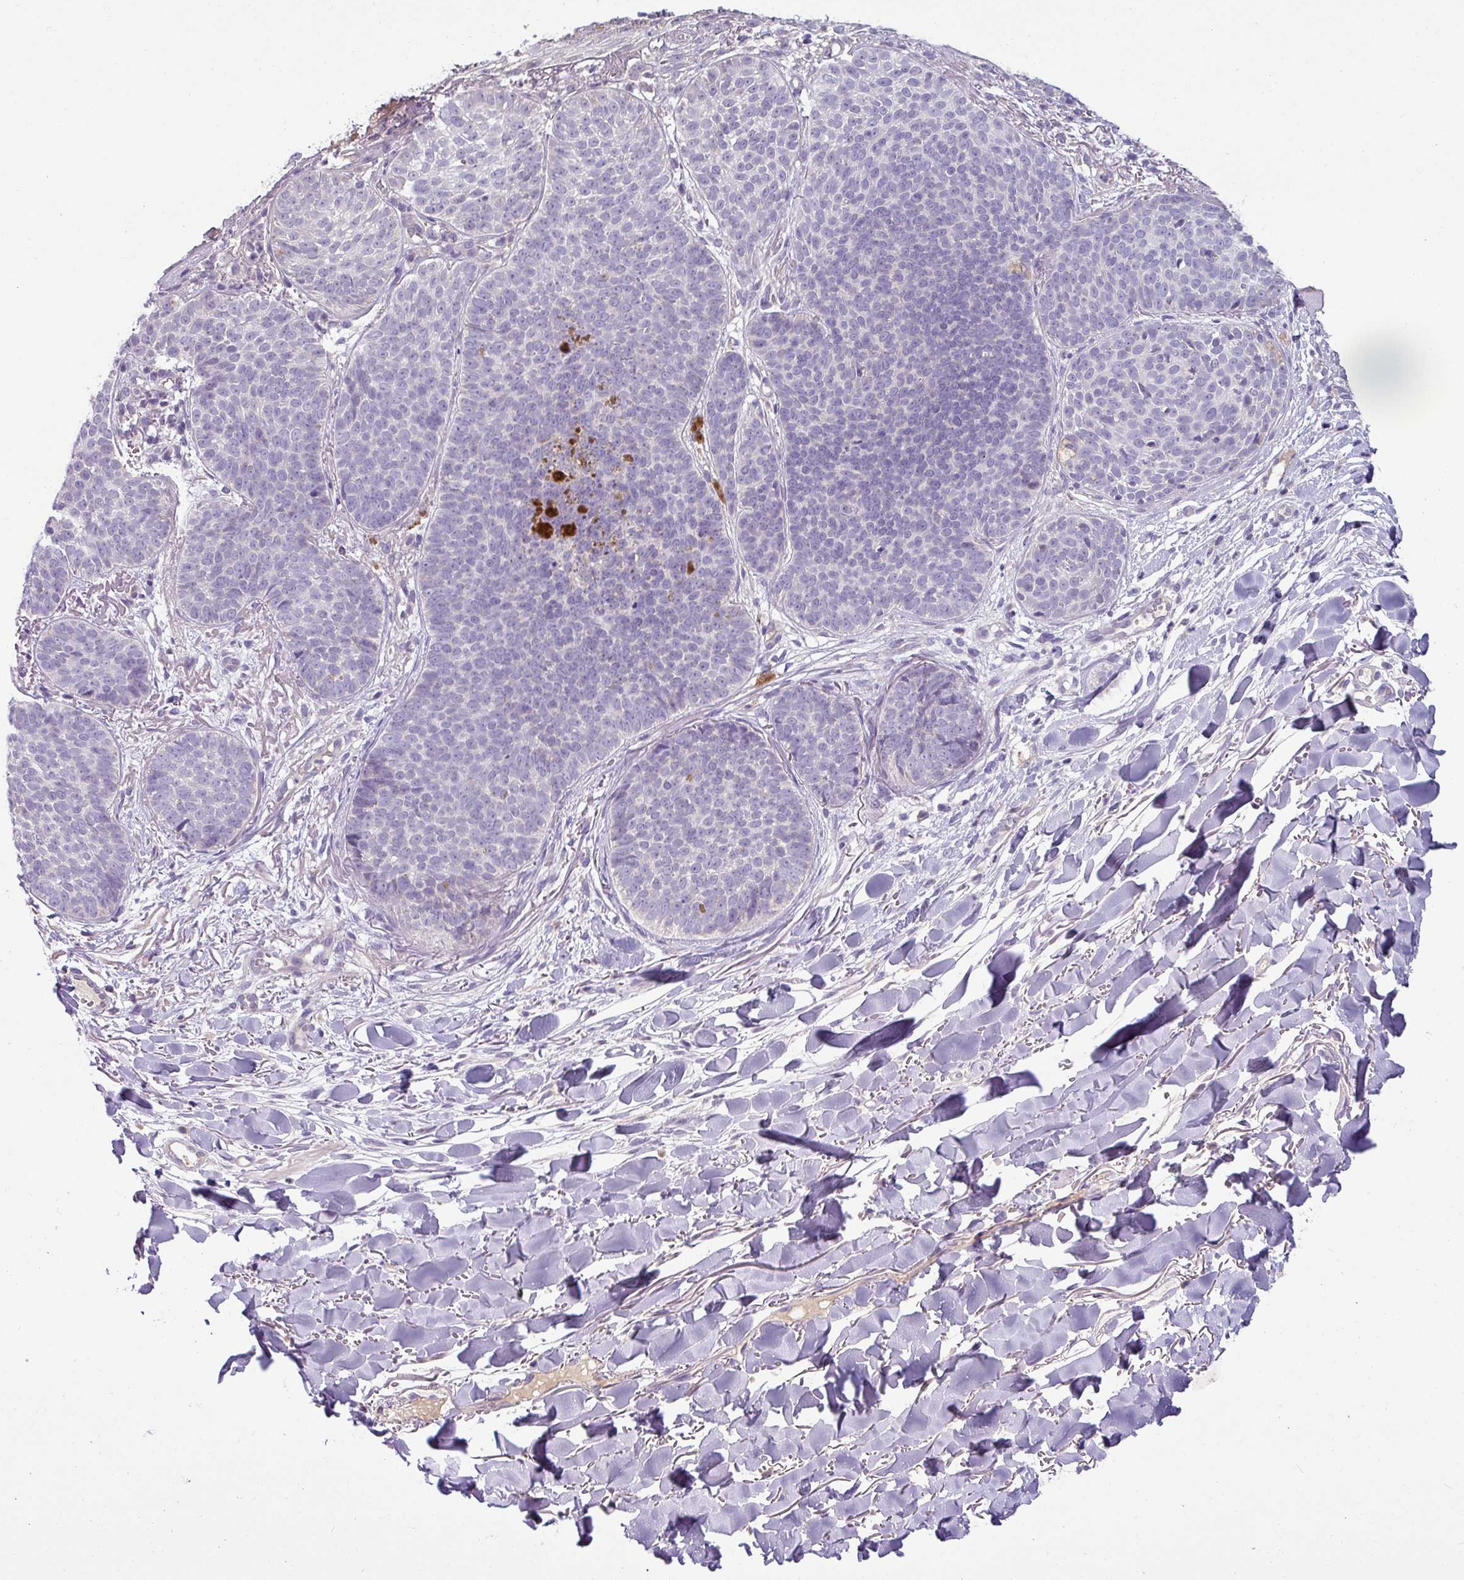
{"staining": {"intensity": "negative", "quantity": "none", "location": "none"}, "tissue": "skin cancer", "cell_type": "Tumor cells", "image_type": "cancer", "snomed": [{"axis": "morphology", "description": "Basal cell carcinoma"}, {"axis": "topography", "description": "Skin"}, {"axis": "topography", "description": "Skin of neck"}, {"axis": "topography", "description": "Skin of shoulder"}, {"axis": "topography", "description": "Skin of back"}], "caption": "The immunohistochemistry (IHC) photomicrograph has no significant positivity in tumor cells of skin basal cell carcinoma tissue.", "gene": "LRRC9", "patient": {"sex": "male", "age": 80}}